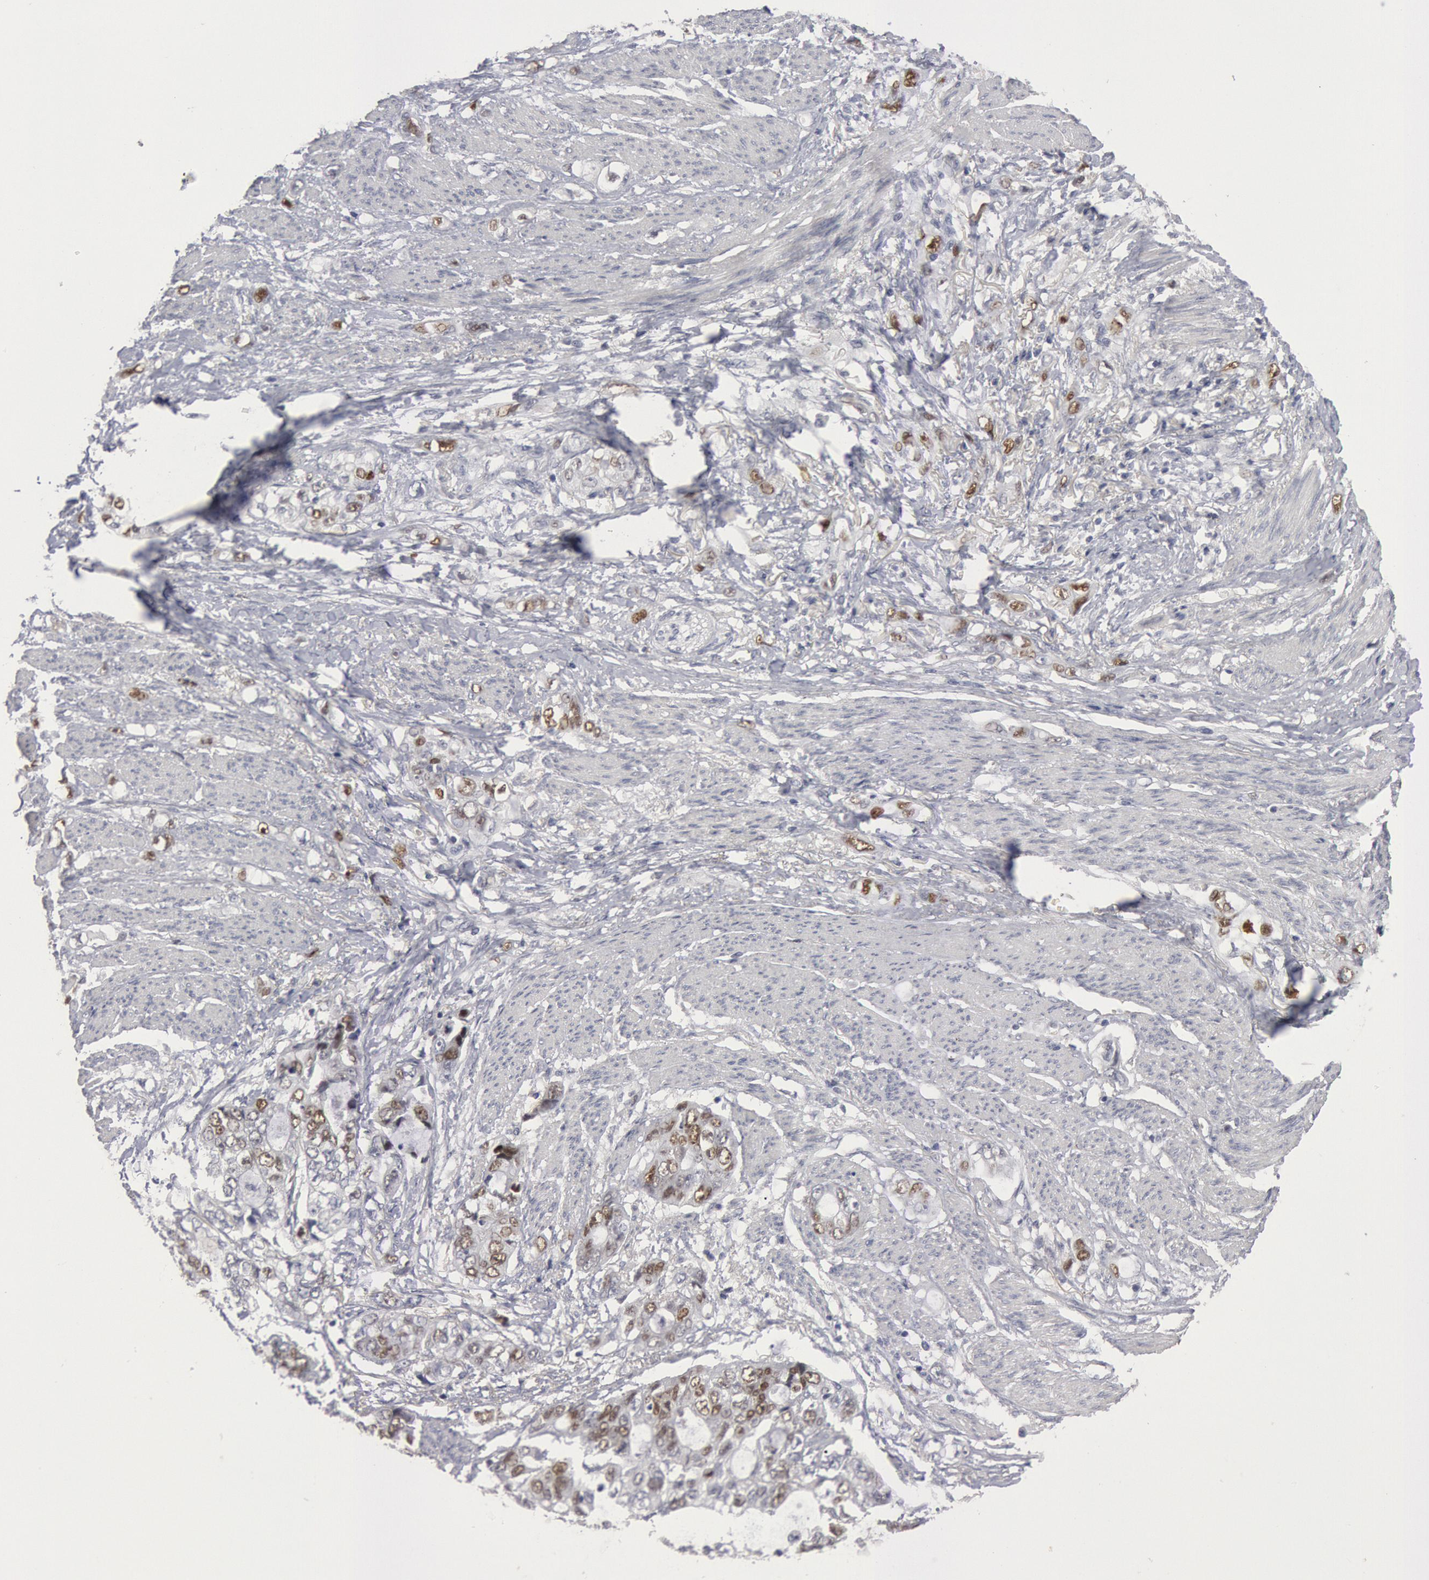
{"staining": {"intensity": "moderate", "quantity": "25%-75%", "location": "nuclear"}, "tissue": "stomach cancer", "cell_type": "Tumor cells", "image_type": "cancer", "snomed": [{"axis": "morphology", "description": "Adenocarcinoma, NOS"}, {"axis": "topography", "description": "Stomach, upper"}], "caption": "High-magnification brightfield microscopy of stomach adenocarcinoma stained with DAB (3,3'-diaminobenzidine) (brown) and counterstained with hematoxylin (blue). tumor cells exhibit moderate nuclear positivity is present in approximately25%-75% of cells.", "gene": "WDHD1", "patient": {"sex": "female", "age": 52}}